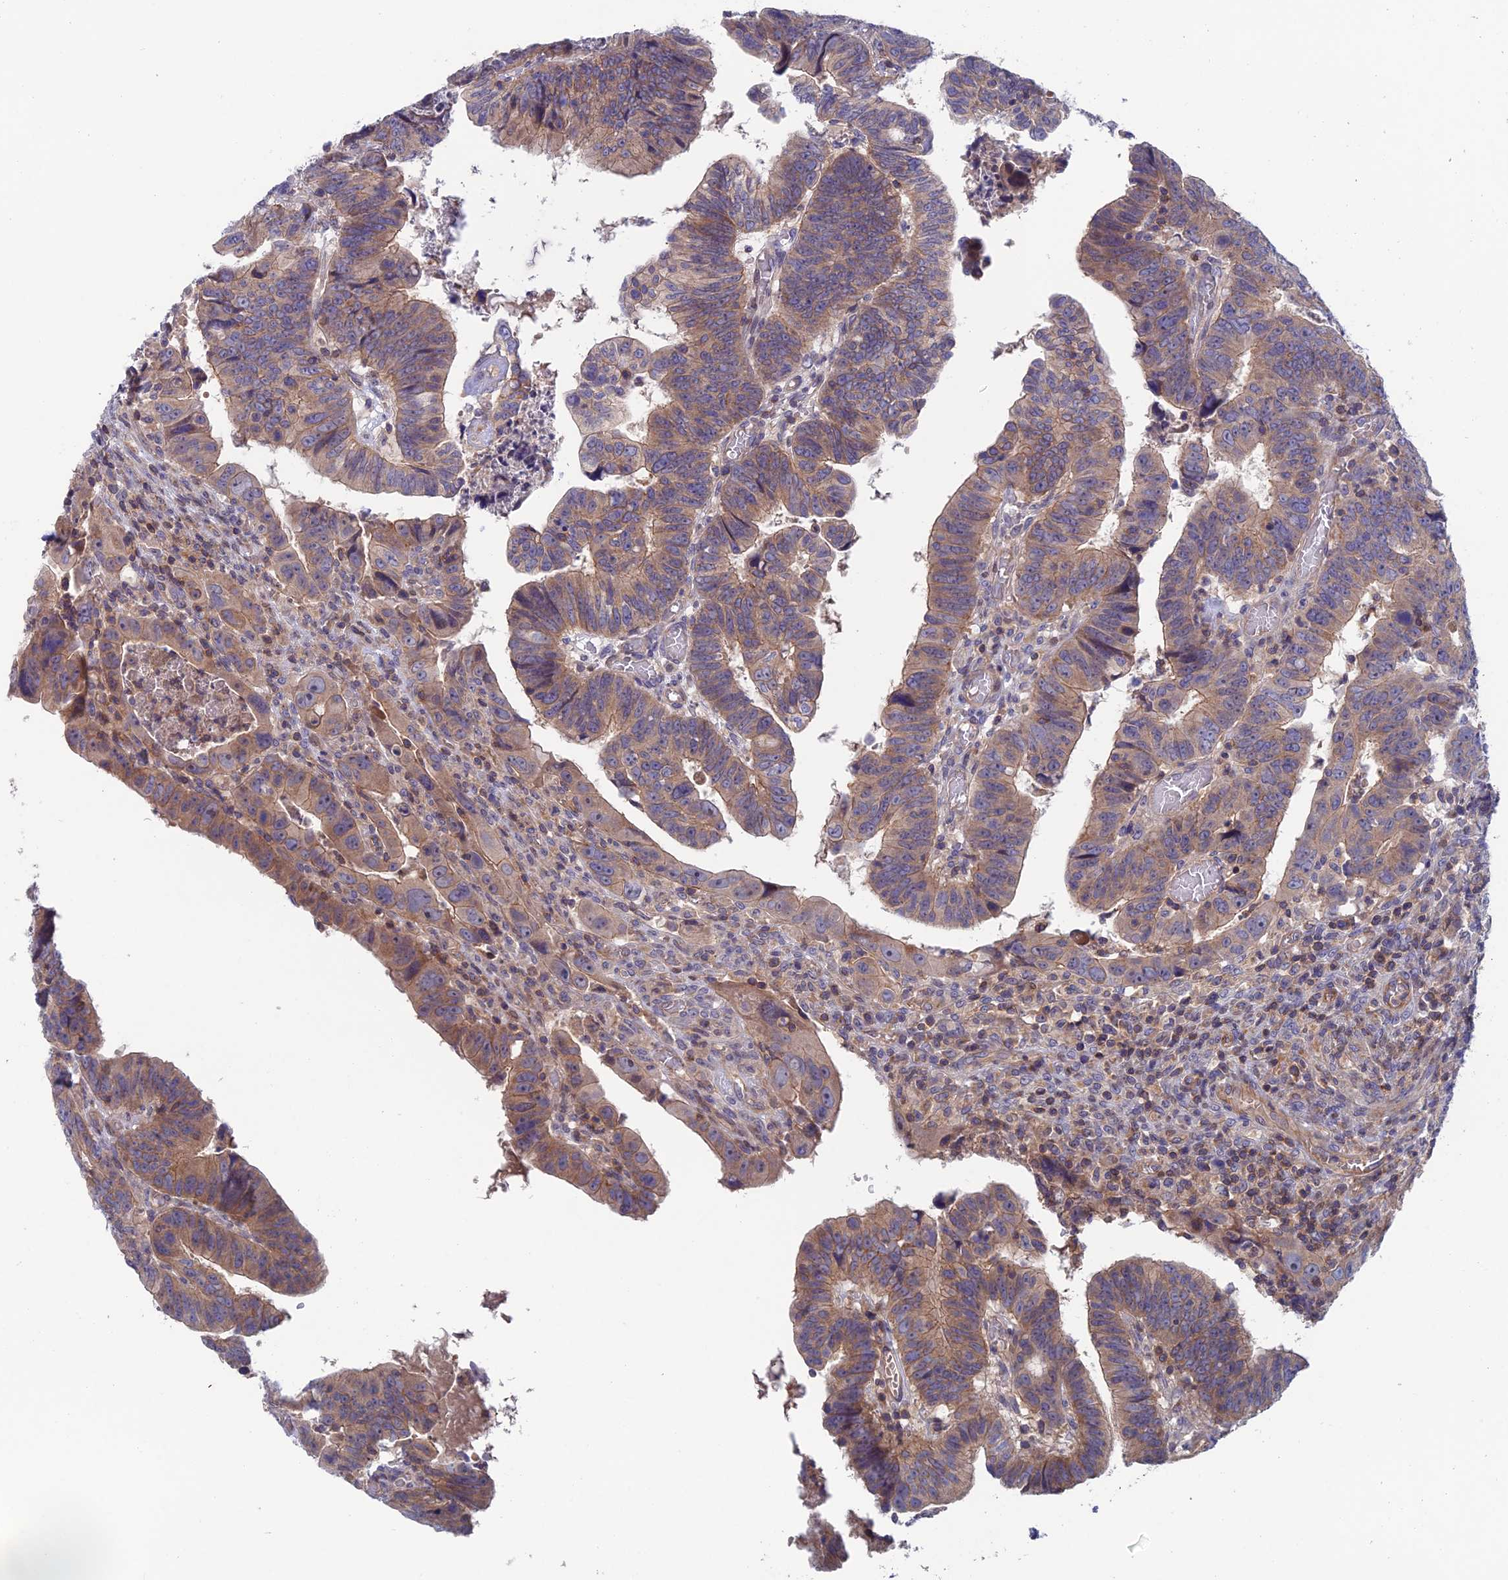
{"staining": {"intensity": "weak", "quantity": ">75%", "location": "cytoplasmic/membranous"}, "tissue": "colorectal cancer", "cell_type": "Tumor cells", "image_type": "cancer", "snomed": [{"axis": "morphology", "description": "Normal tissue, NOS"}, {"axis": "morphology", "description": "Adenocarcinoma, NOS"}, {"axis": "topography", "description": "Rectum"}], "caption": "Immunohistochemical staining of colorectal cancer exhibits weak cytoplasmic/membranous protein expression in approximately >75% of tumor cells.", "gene": "USP37", "patient": {"sex": "female", "age": 65}}